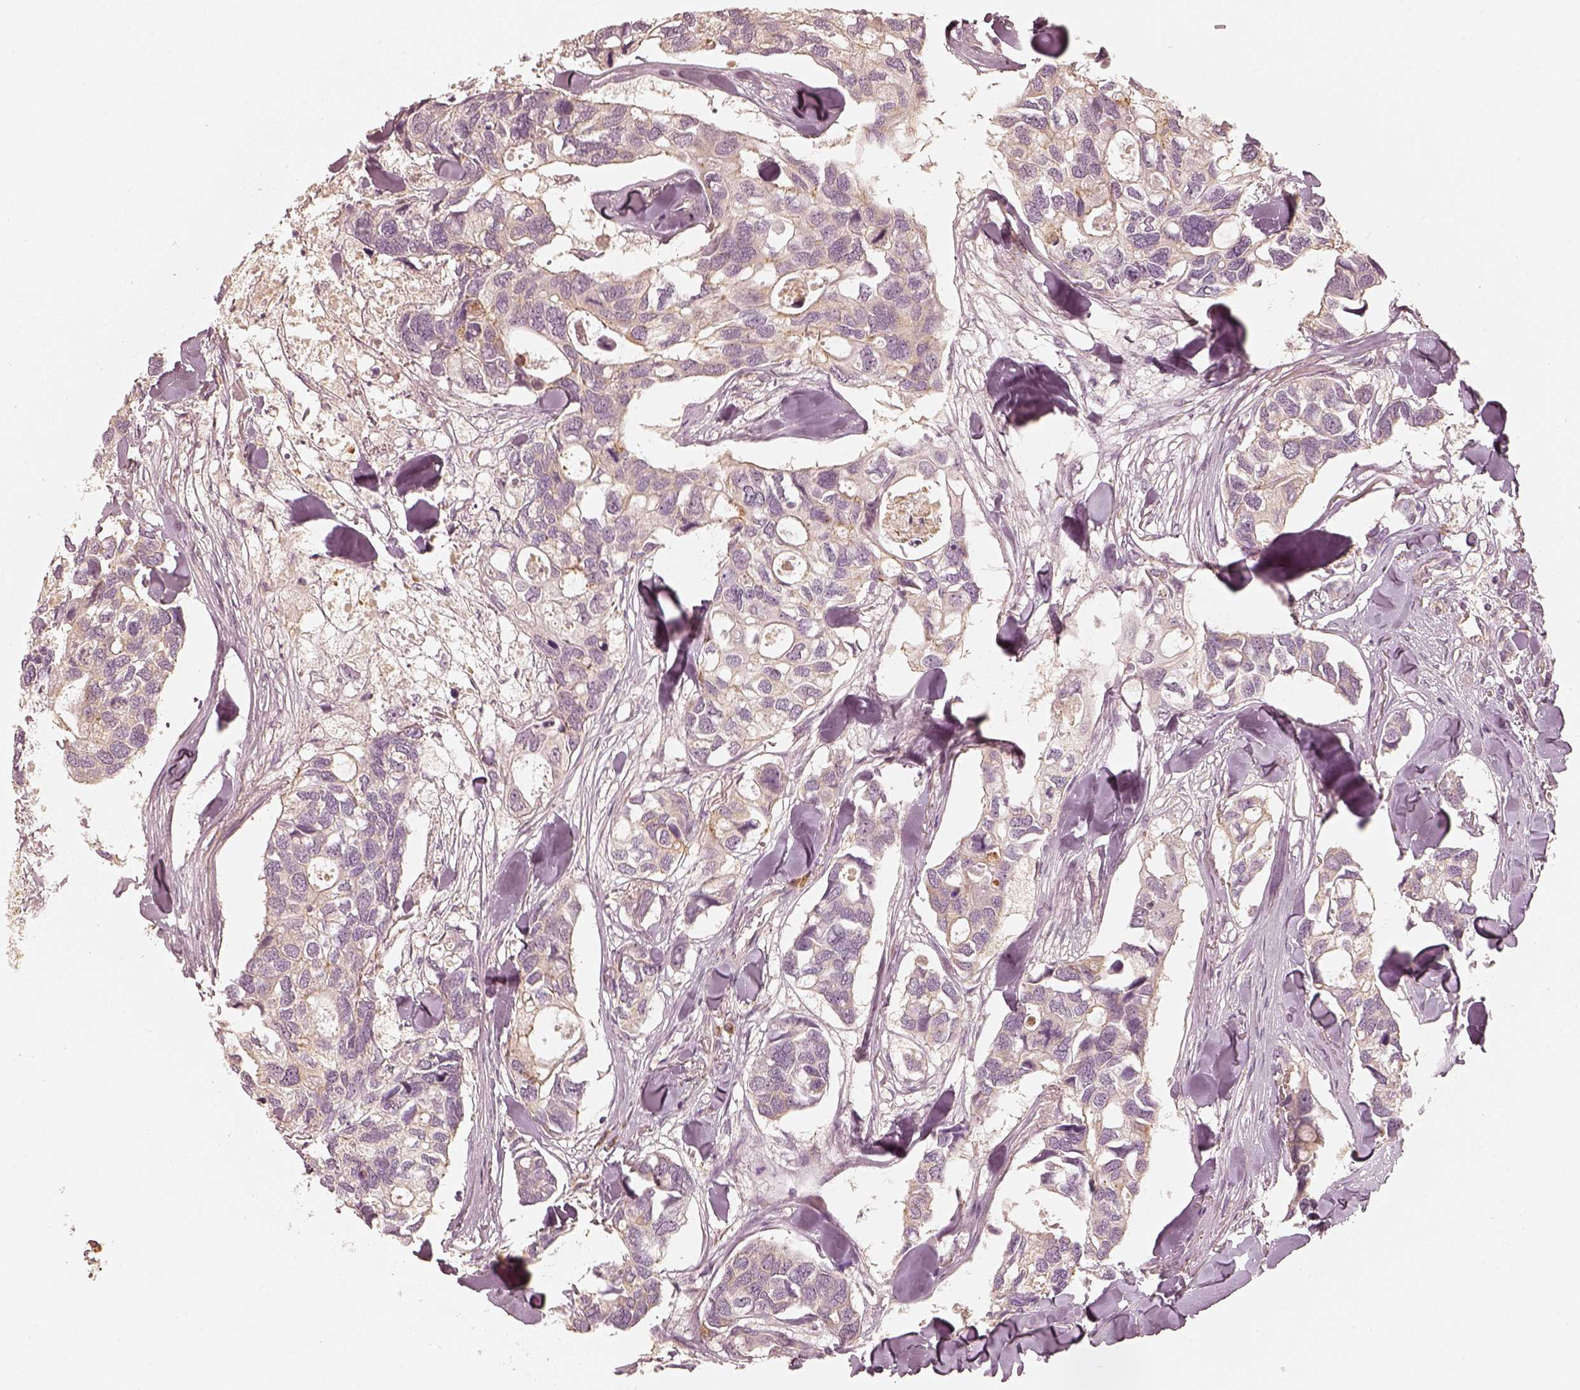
{"staining": {"intensity": "weak", "quantity": "<25%", "location": "cytoplasmic/membranous"}, "tissue": "breast cancer", "cell_type": "Tumor cells", "image_type": "cancer", "snomed": [{"axis": "morphology", "description": "Duct carcinoma"}, {"axis": "topography", "description": "Breast"}], "caption": "This is an IHC histopathology image of breast cancer (infiltrating ductal carcinoma). There is no expression in tumor cells.", "gene": "GORASP2", "patient": {"sex": "female", "age": 83}}